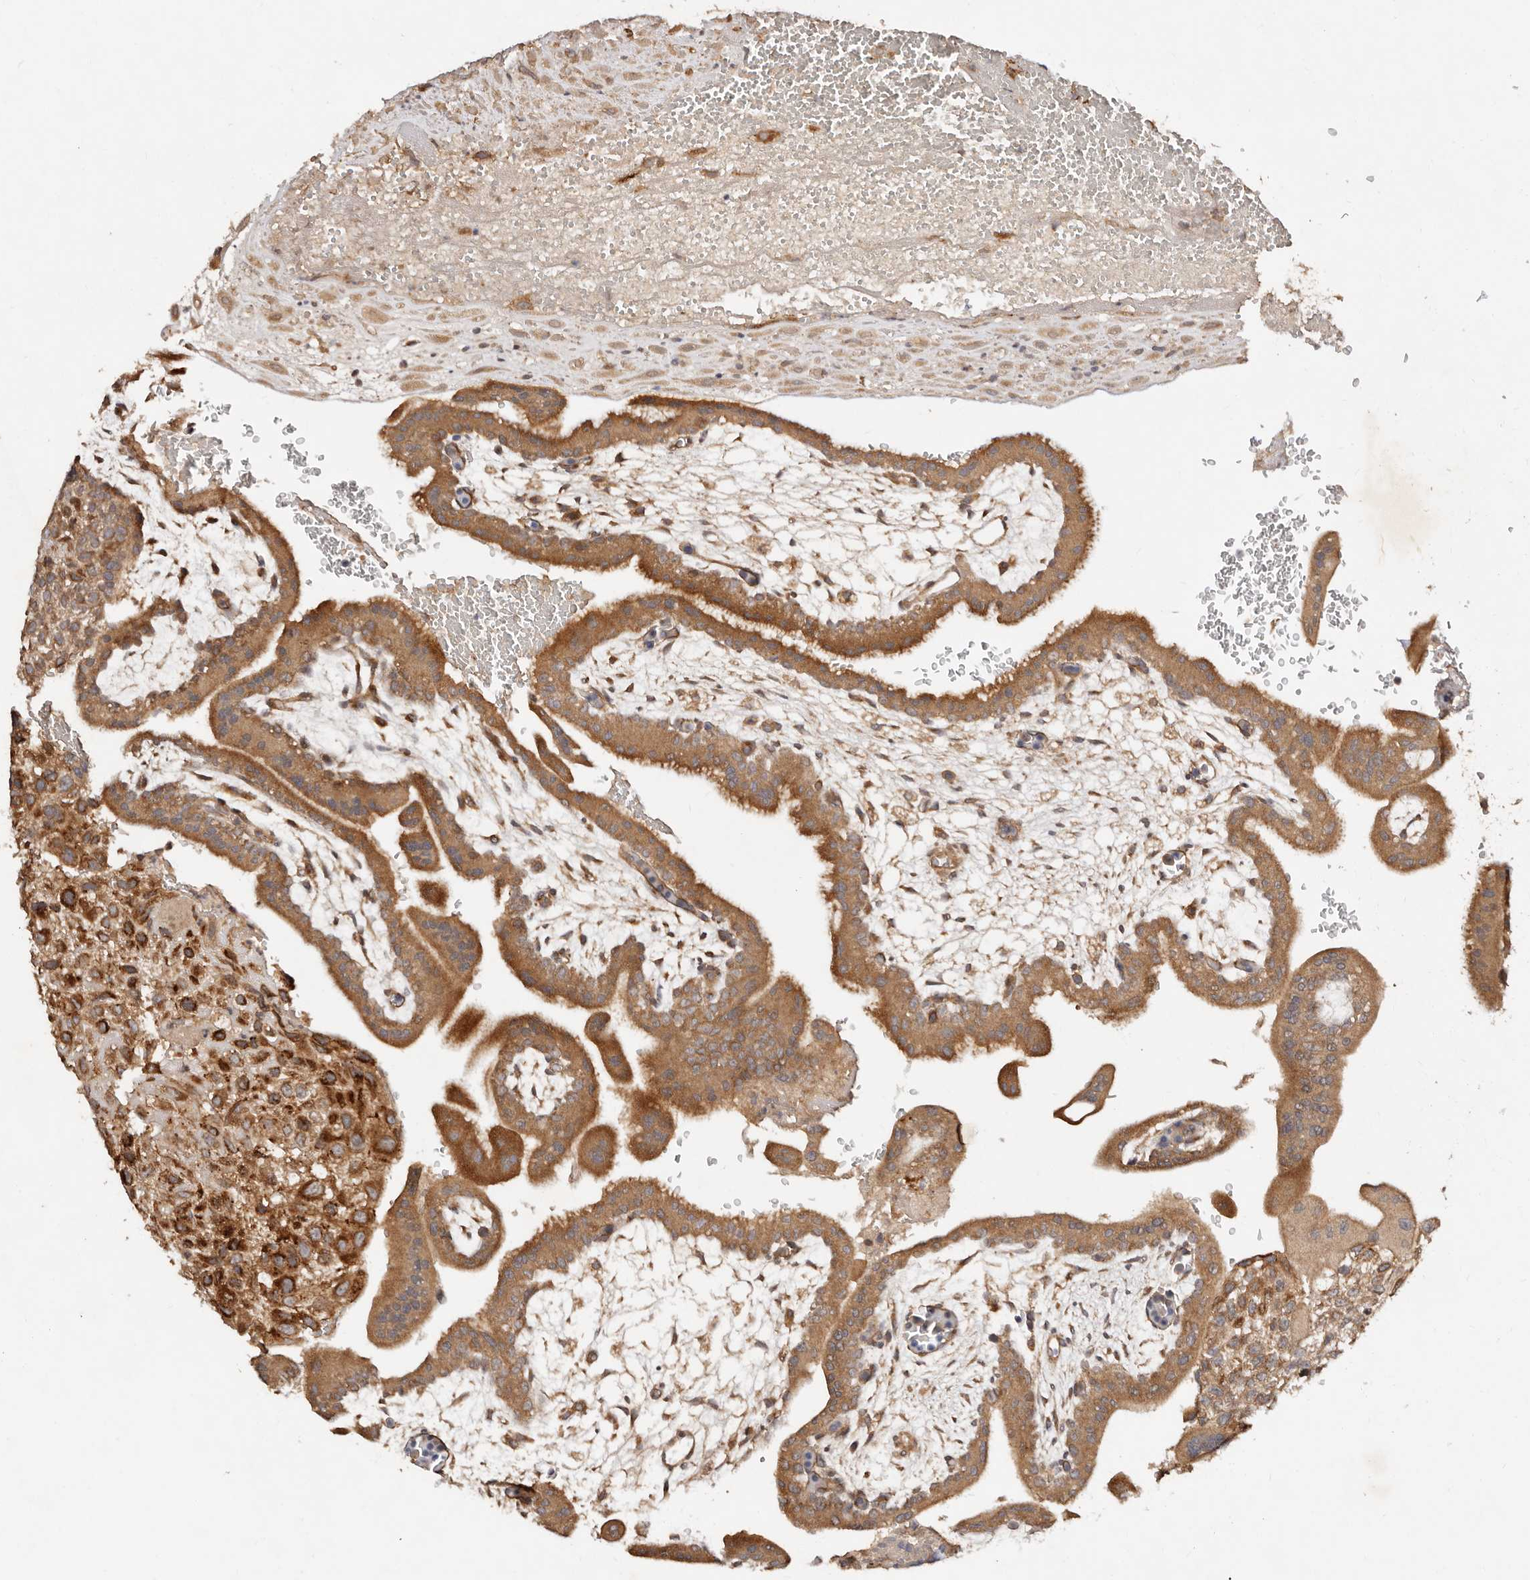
{"staining": {"intensity": "moderate", "quantity": ">75%", "location": "cytoplasmic/membranous"}, "tissue": "placenta", "cell_type": "Decidual cells", "image_type": "normal", "snomed": [{"axis": "morphology", "description": "Normal tissue, NOS"}, {"axis": "topography", "description": "Placenta"}], "caption": "Protein expression analysis of normal placenta reveals moderate cytoplasmic/membranous staining in about >75% of decidual cells.", "gene": "DENND11", "patient": {"sex": "female", "age": 35}}